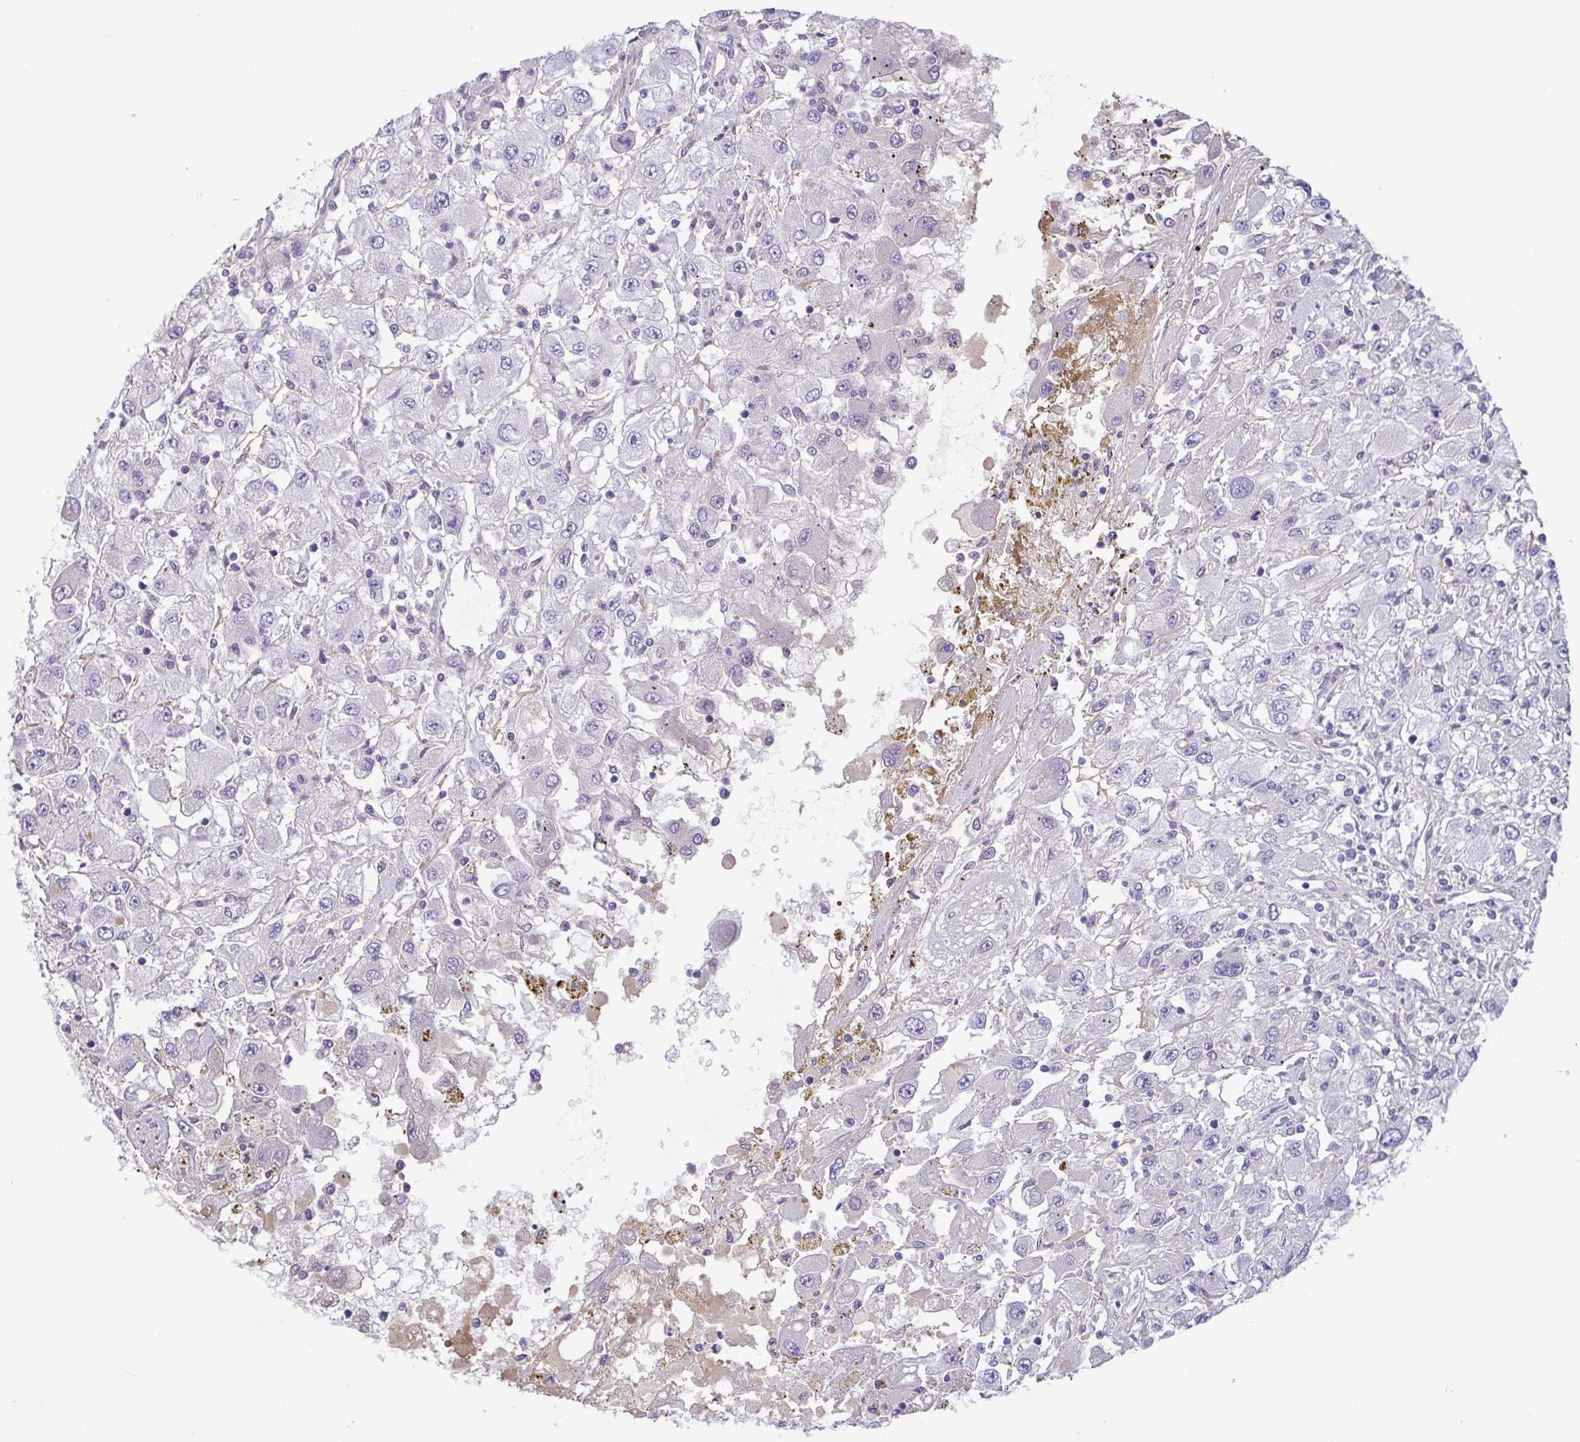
{"staining": {"intensity": "negative", "quantity": "none", "location": "none"}, "tissue": "renal cancer", "cell_type": "Tumor cells", "image_type": "cancer", "snomed": [{"axis": "morphology", "description": "Adenocarcinoma, NOS"}, {"axis": "topography", "description": "Kidney"}], "caption": "Renal cancer was stained to show a protein in brown. There is no significant staining in tumor cells.", "gene": "ECM1", "patient": {"sex": "female", "age": 67}}